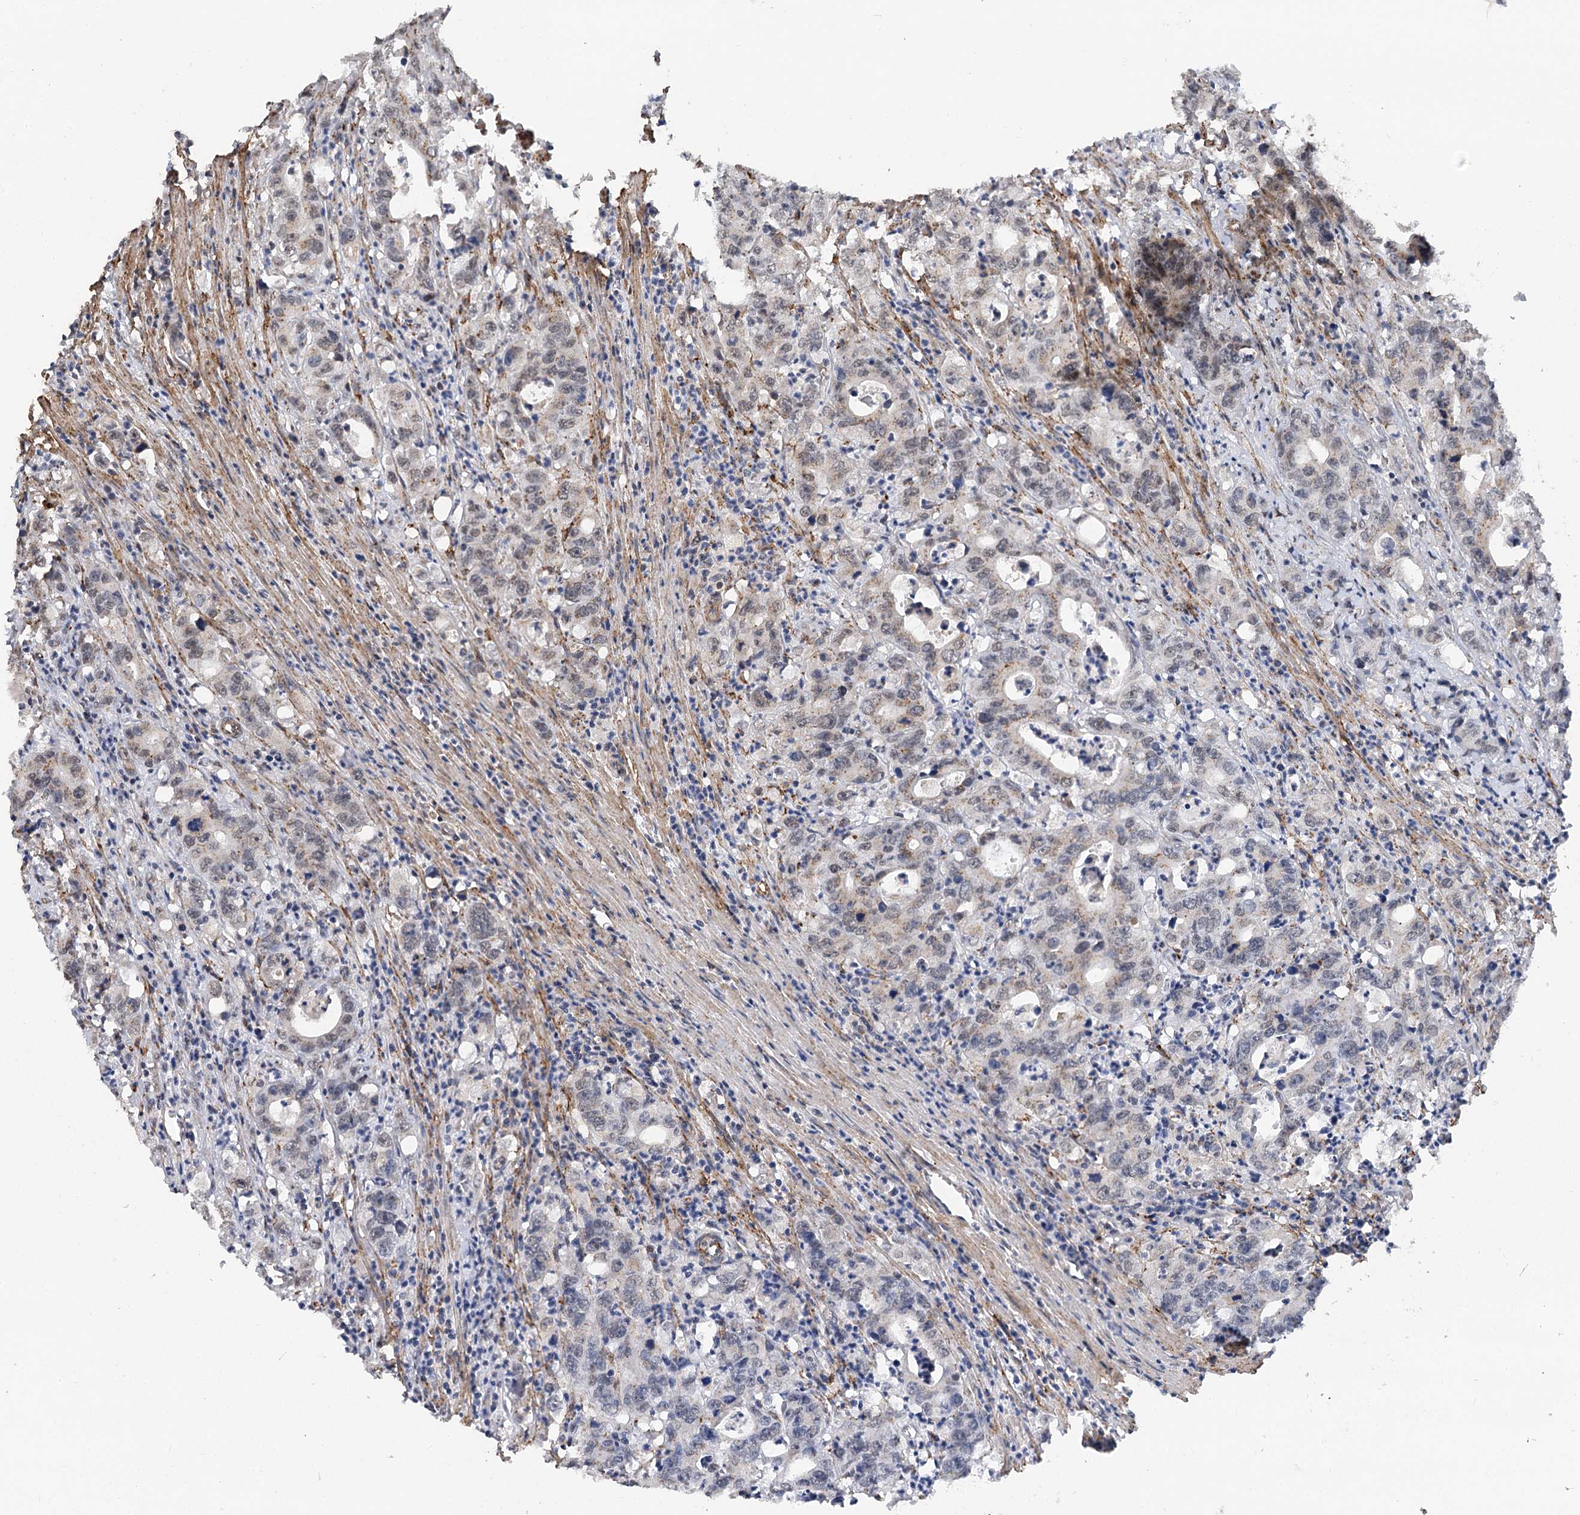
{"staining": {"intensity": "weak", "quantity": "<25%", "location": "cytoplasmic/membranous,nuclear"}, "tissue": "colorectal cancer", "cell_type": "Tumor cells", "image_type": "cancer", "snomed": [{"axis": "morphology", "description": "Adenocarcinoma, NOS"}, {"axis": "topography", "description": "Colon"}], "caption": "The image displays no staining of tumor cells in colorectal adenocarcinoma.", "gene": "GNL3L", "patient": {"sex": "female", "age": 75}}